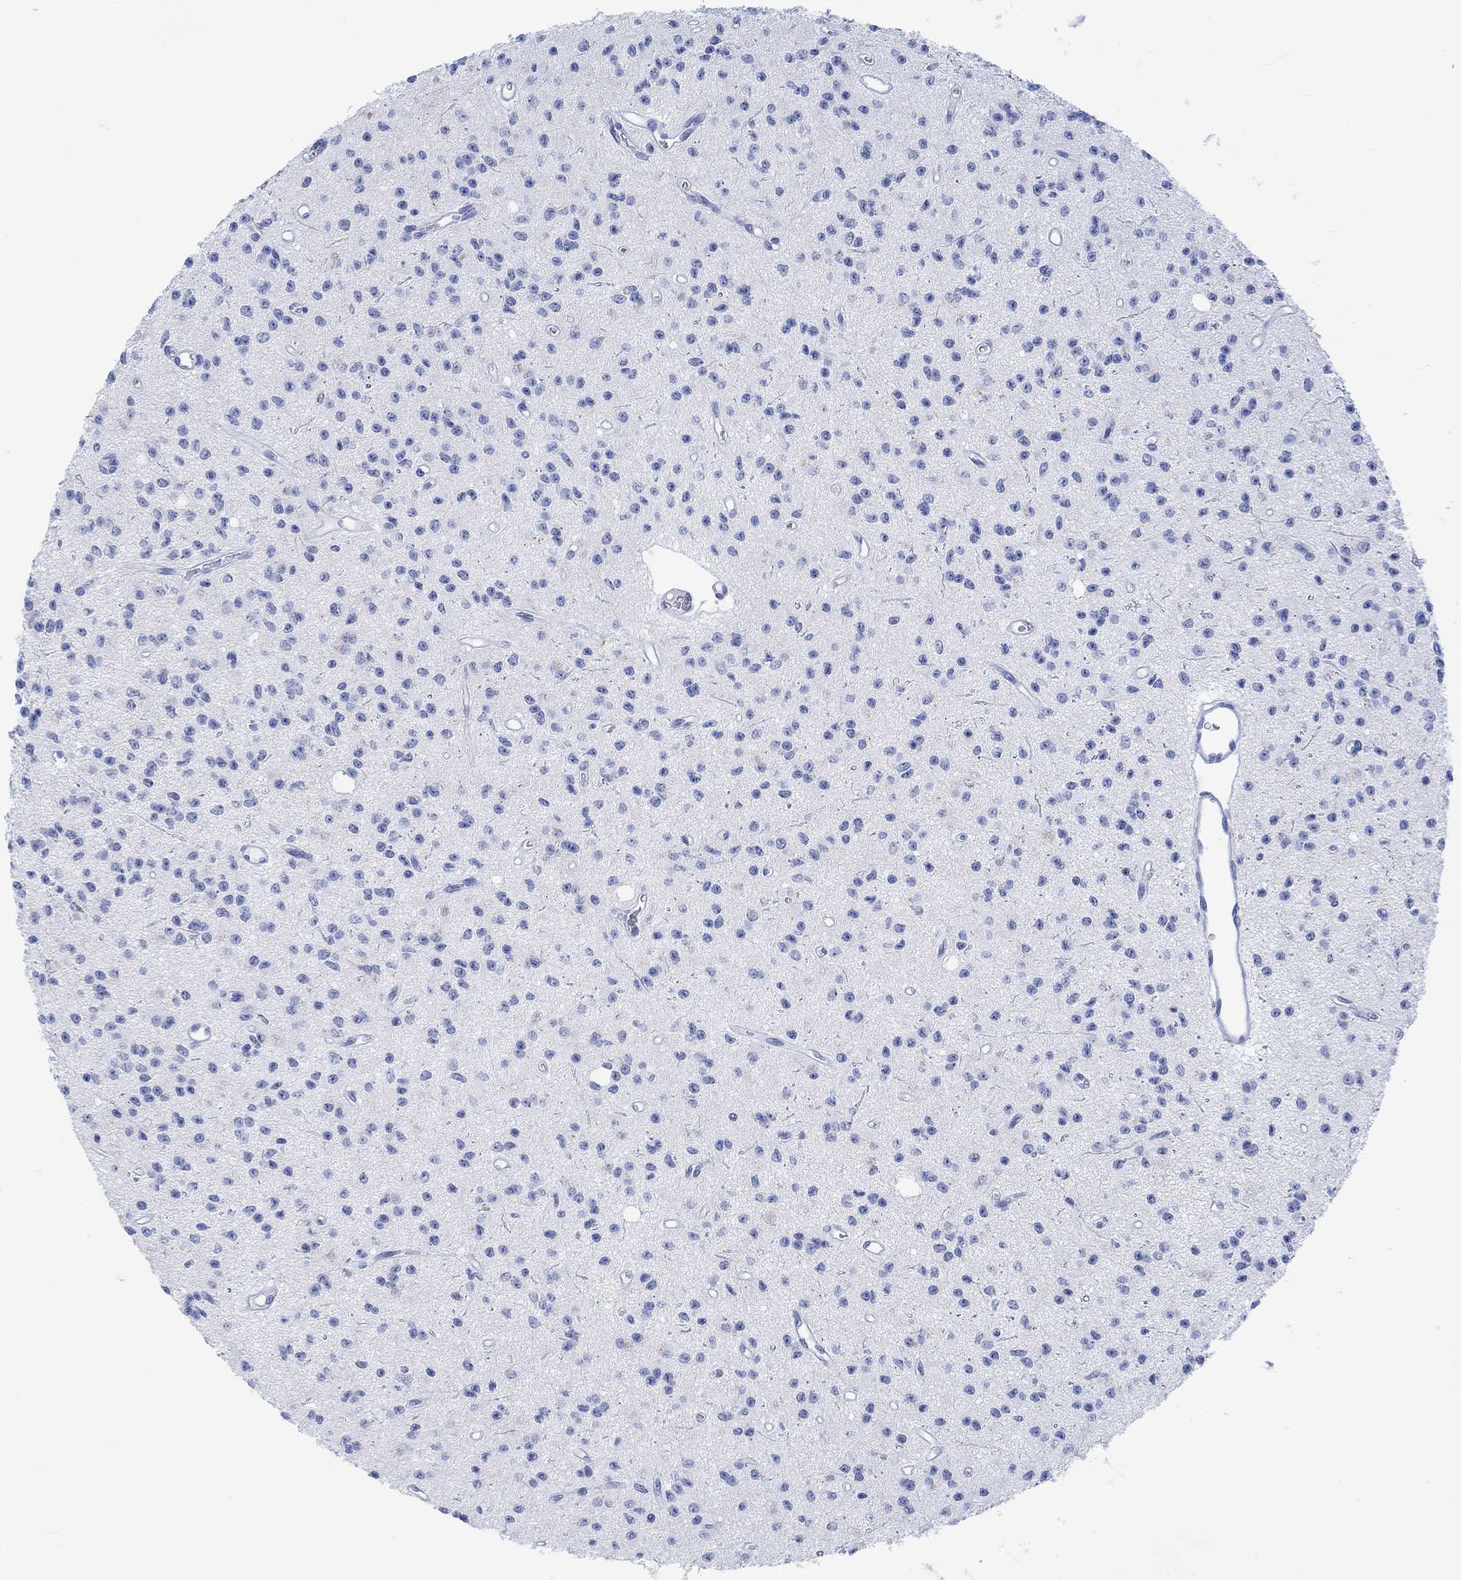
{"staining": {"intensity": "negative", "quantity": "none", "location": "none"}, "tissue": "glioma", "cell_type": "Tumor cells", "image_type": "cancer", "snomed": [{"axis": "morphology", "description": "Glioma, malignant, Low grade"}, {"axis": "topography", "description": "Brain"}], "caption": "This is a image of IHC staining of glioma, which shows no expression in tumor cells.", "gene": "CALCA", "patient": {"sex": "female", "age": 45}}